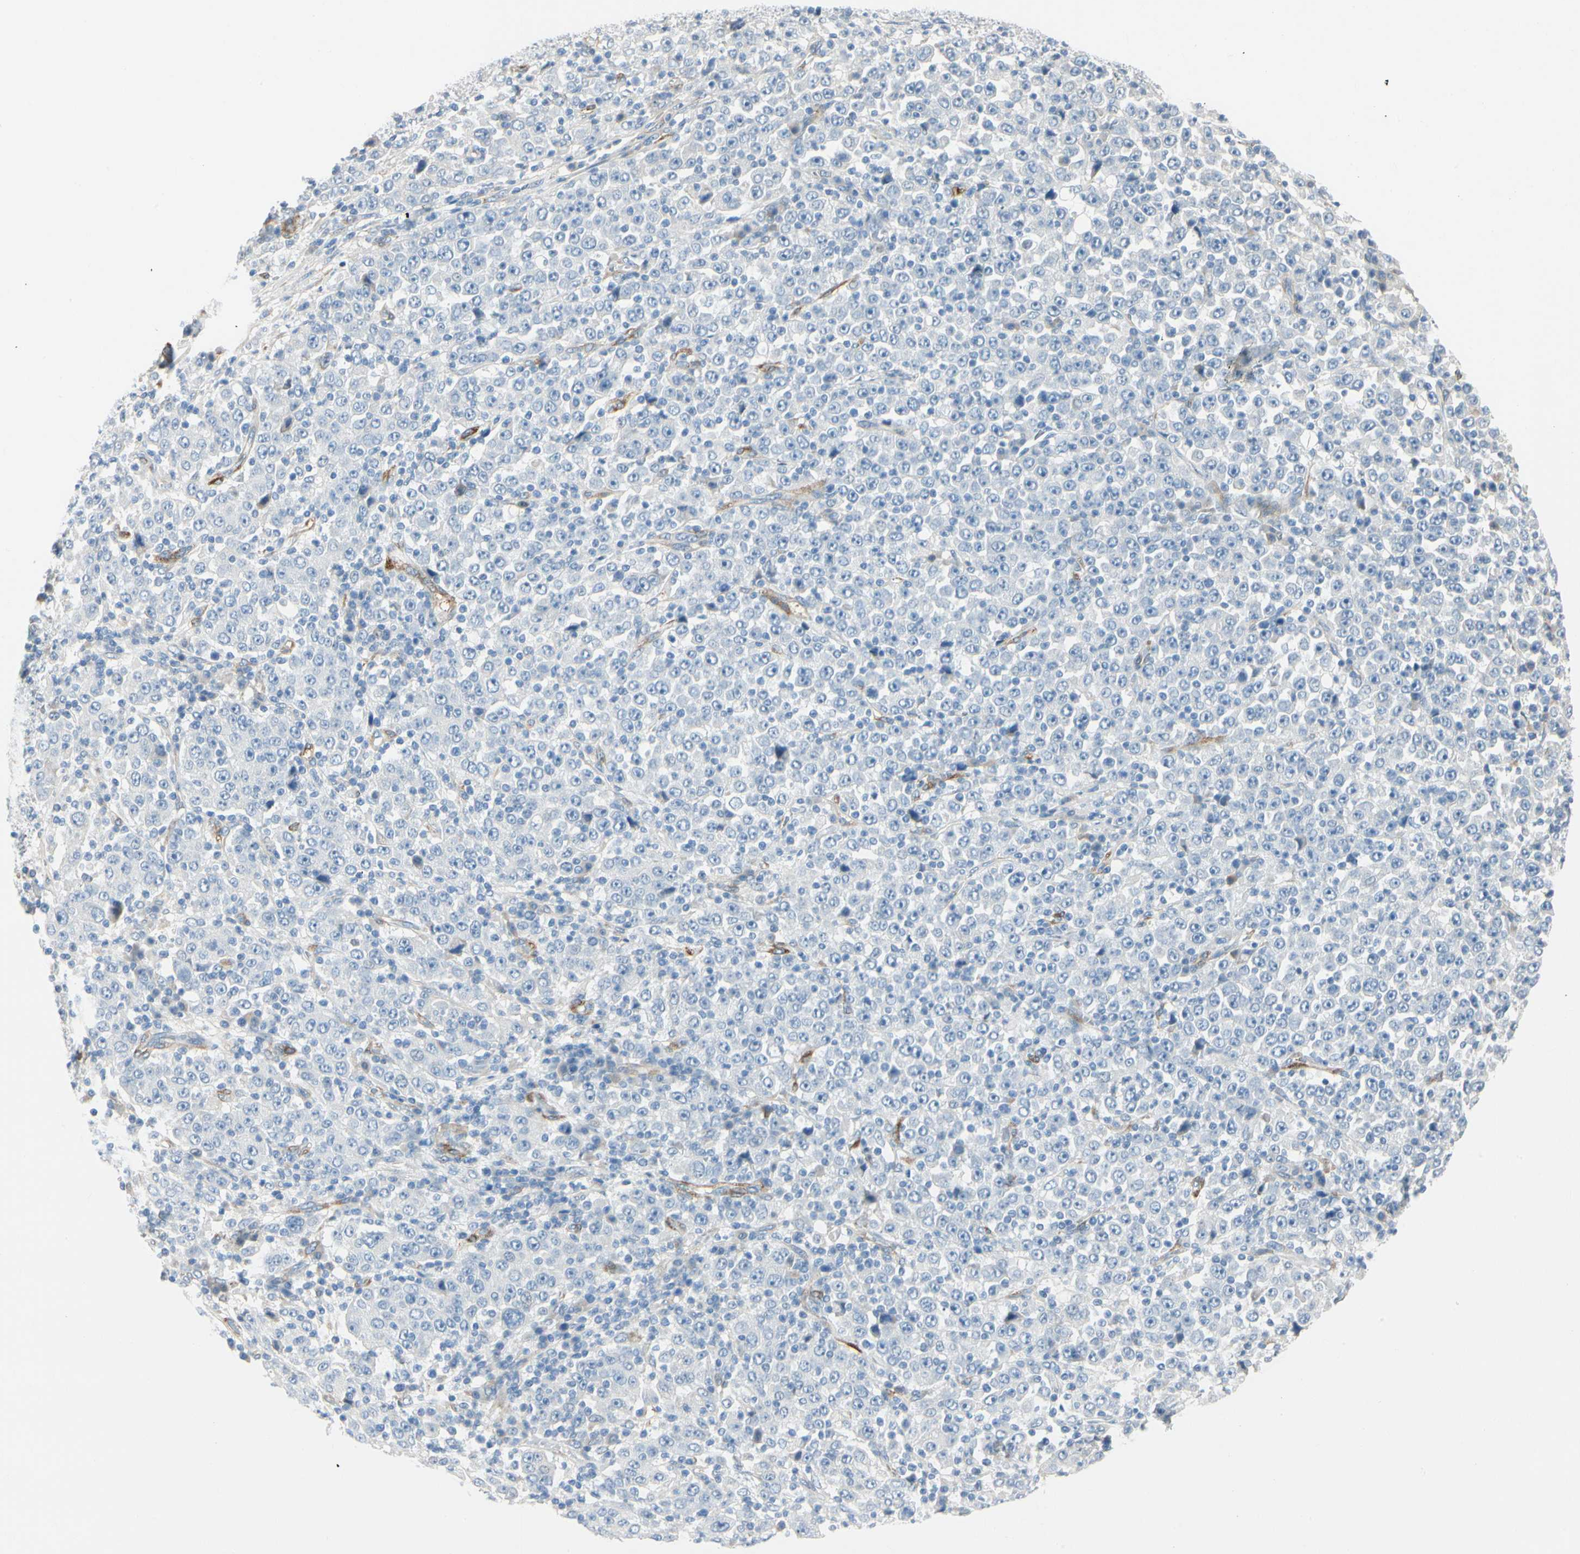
{"staining": {"intensity": "negative", "quantity": "none", "location": "none"}, "tissue": "stomach cancer", "cell_type": "Tumor cells", "image_type": "cancer", "snomed": [{"axis": "morphology", "description": "Normal tissue, NOS"}, {"axis": "morphology", "description": "Adenocarcinoma, NOS"}, {"axis": "topography", "description": "Stomach, upper"}, {"axis": "topography", "description": "Stomach"}], "caption": "Immunohistochemistry of stomach cancer reveals no staining in tumor cells.", "gene": "AMPH", "patient": {"sex": "male", "age": 59}}